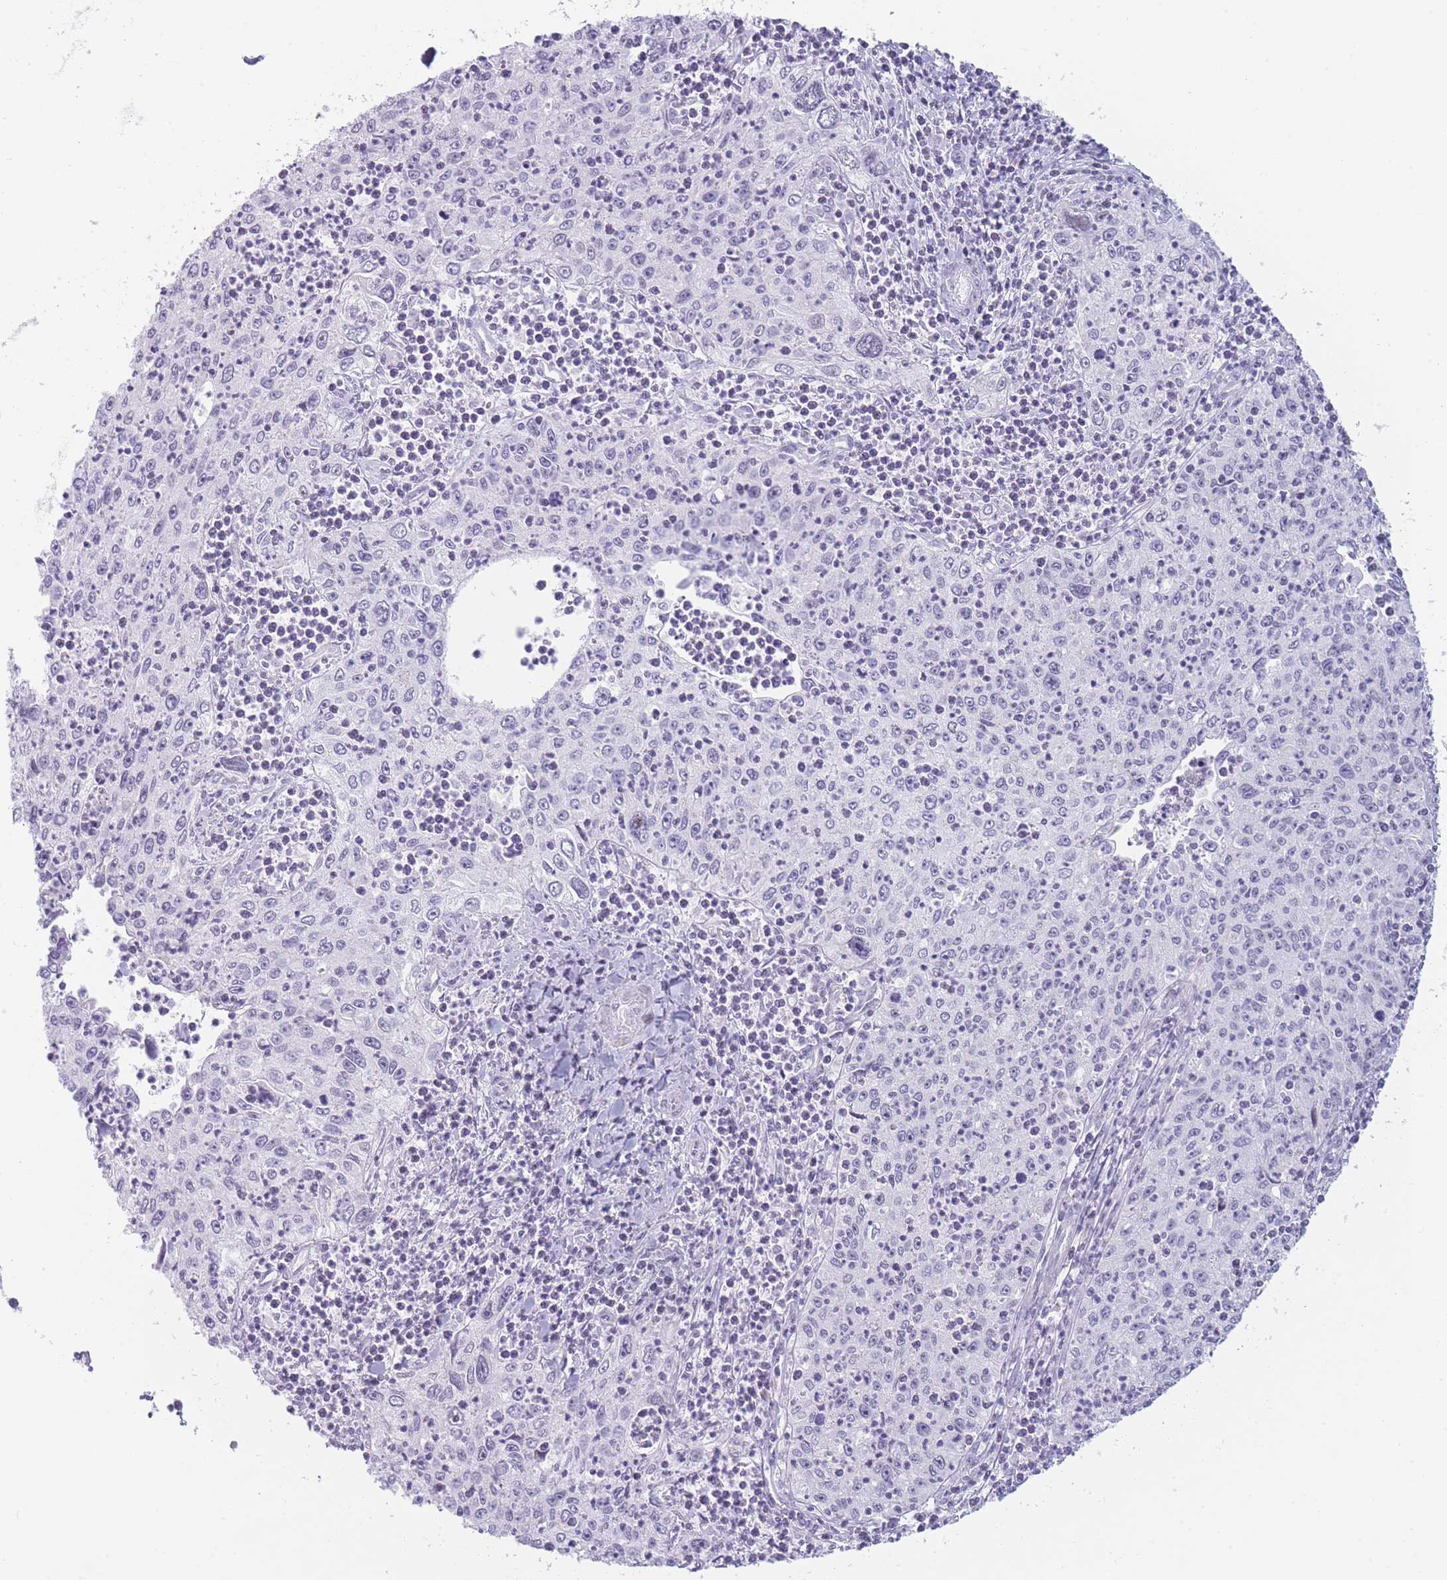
{"staining": {"intensity": "negative", "quantity": "none", "location": "none"}, "tissue": "cervical cancer", "cell_type": "Tumor cells", "image_type": "cancer", "snomed": [{"axis": "morphology", "description": "Squamous cell carcinoma, NOS"}, {"axis": "topography", "description": "Cervix"}], "caption": "There is no significant positivity in tumor cells of cervical cancer.", "gene": "IFNA6", "patient": {"sex": "female", "age": 30}}